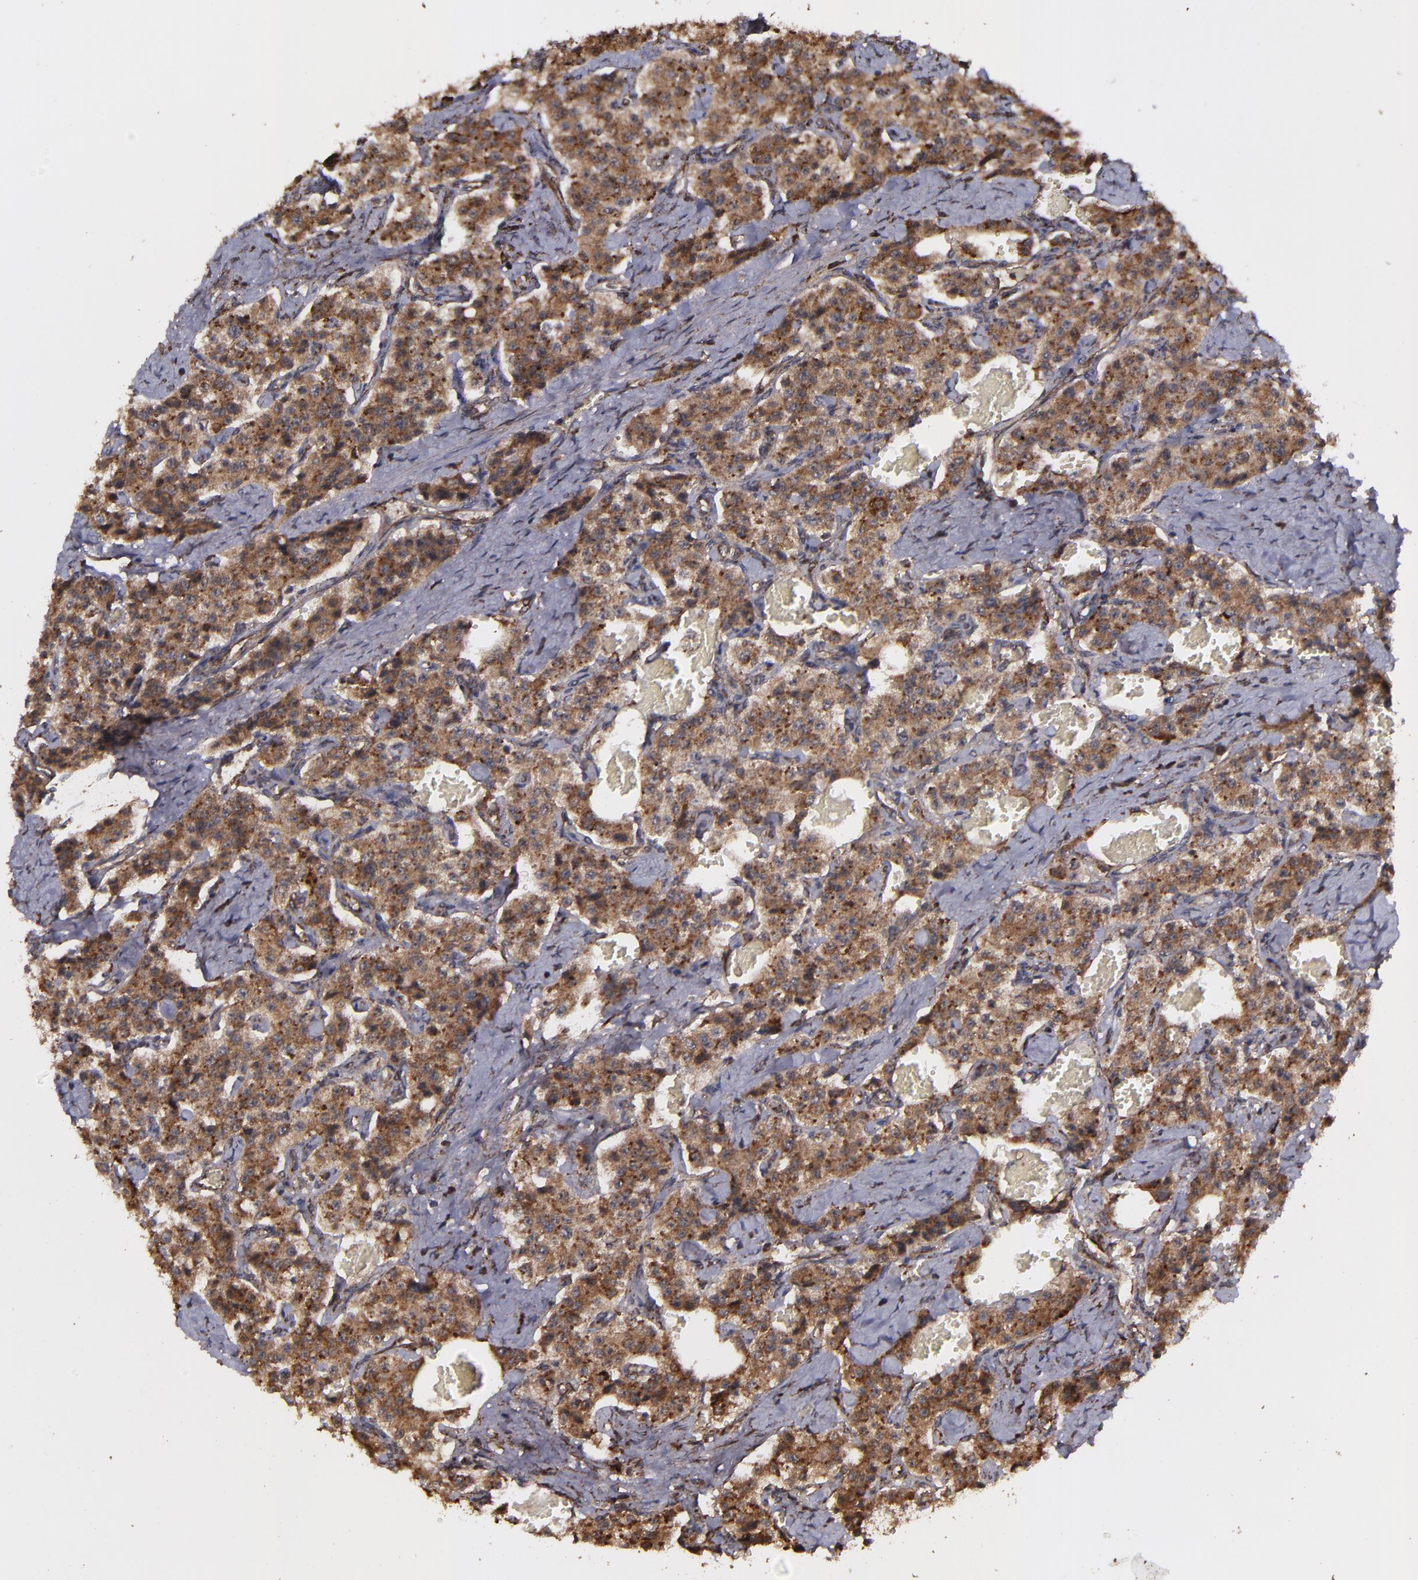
{"staining": {"intensity": "strong", "quantity": ">75%", "location": "cytoplasmic/membranous,nuclear"}, "tissue": "carcinoid", "cell_type": "Tumor cells", "image_type": "cancer", "snomed": [{"axis": "morphology", "description": "Carcinoid, malignant, NOS"}, {"axis": "topography", "description": "Small intestine"}], "caption": "Immunohistochemical staining of human carcinoid (malignant) reveals high levels of strong cytoplasmic/membranous and nuclear expression in about >75% of tumor cells.", "gene": "EIF4ENIF1", "patient": {"sex": "male", "age": 52}}